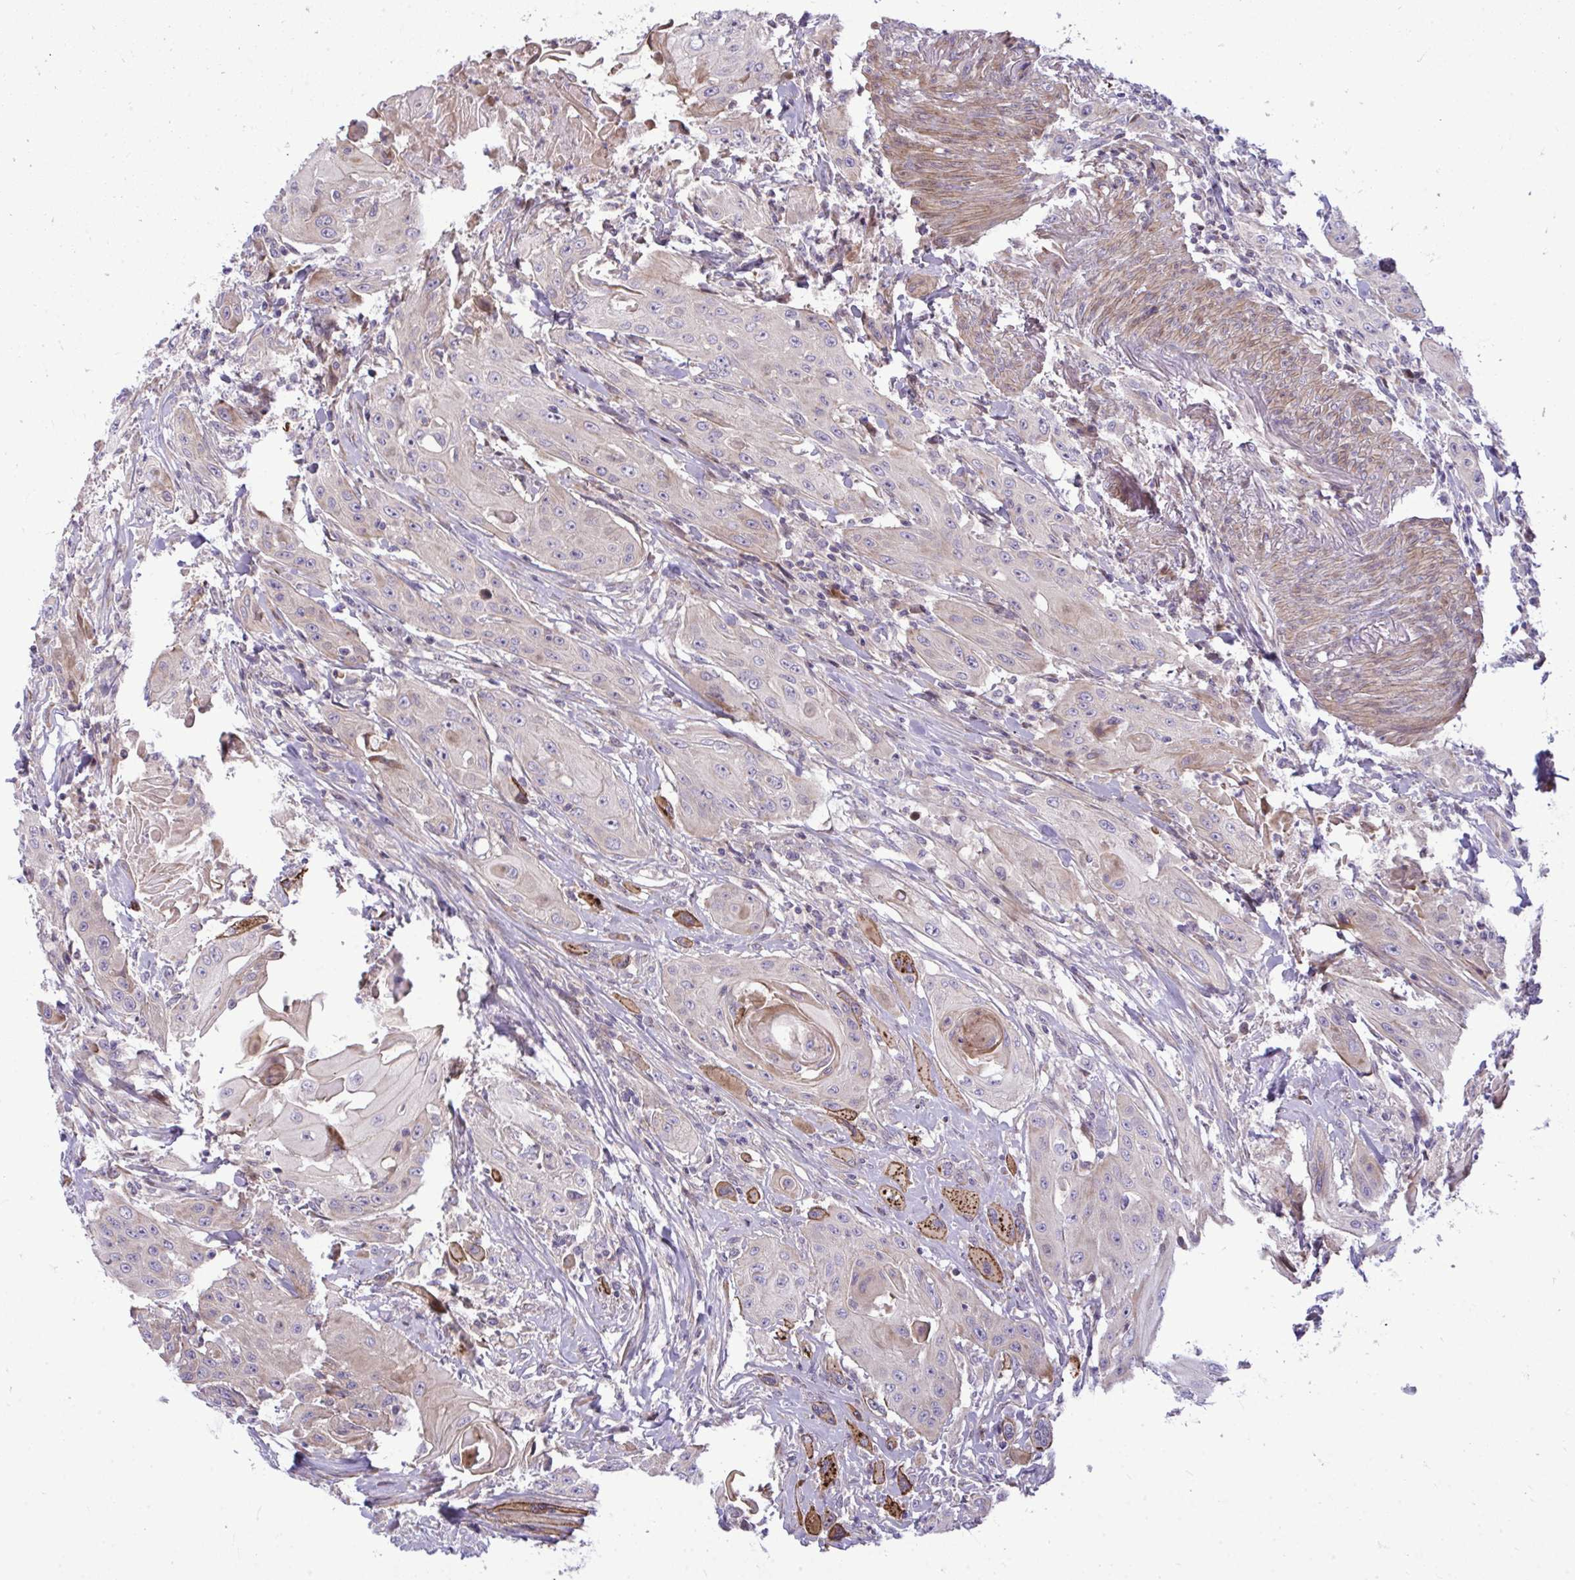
{"staining": {"intensity": "weak", "quantity": "<25%", "location": "cytoplasmic/membranous"}, "tissue": "head and neck cancer", "cell_type": "Tumor cells", "image_type": "cancer", "snomed": [{"axis": "morphology", "description": "Squamous cell carcinoma, NOS"}, {"axis": "topography", "description": "Oral tissue"}, {"axis": "topography", "description": "Head-Neck"}, {"axis": "topography", "description": "Neck, NOS"}], "caption": "An immunohistochemistry (IHC) histopathology image of head and neck cancer is shown. There is no staining in tumor cells of head and neck cancer.", "gene": "ZSCAN9", "patient": {"sex": "female", "age": 55}}